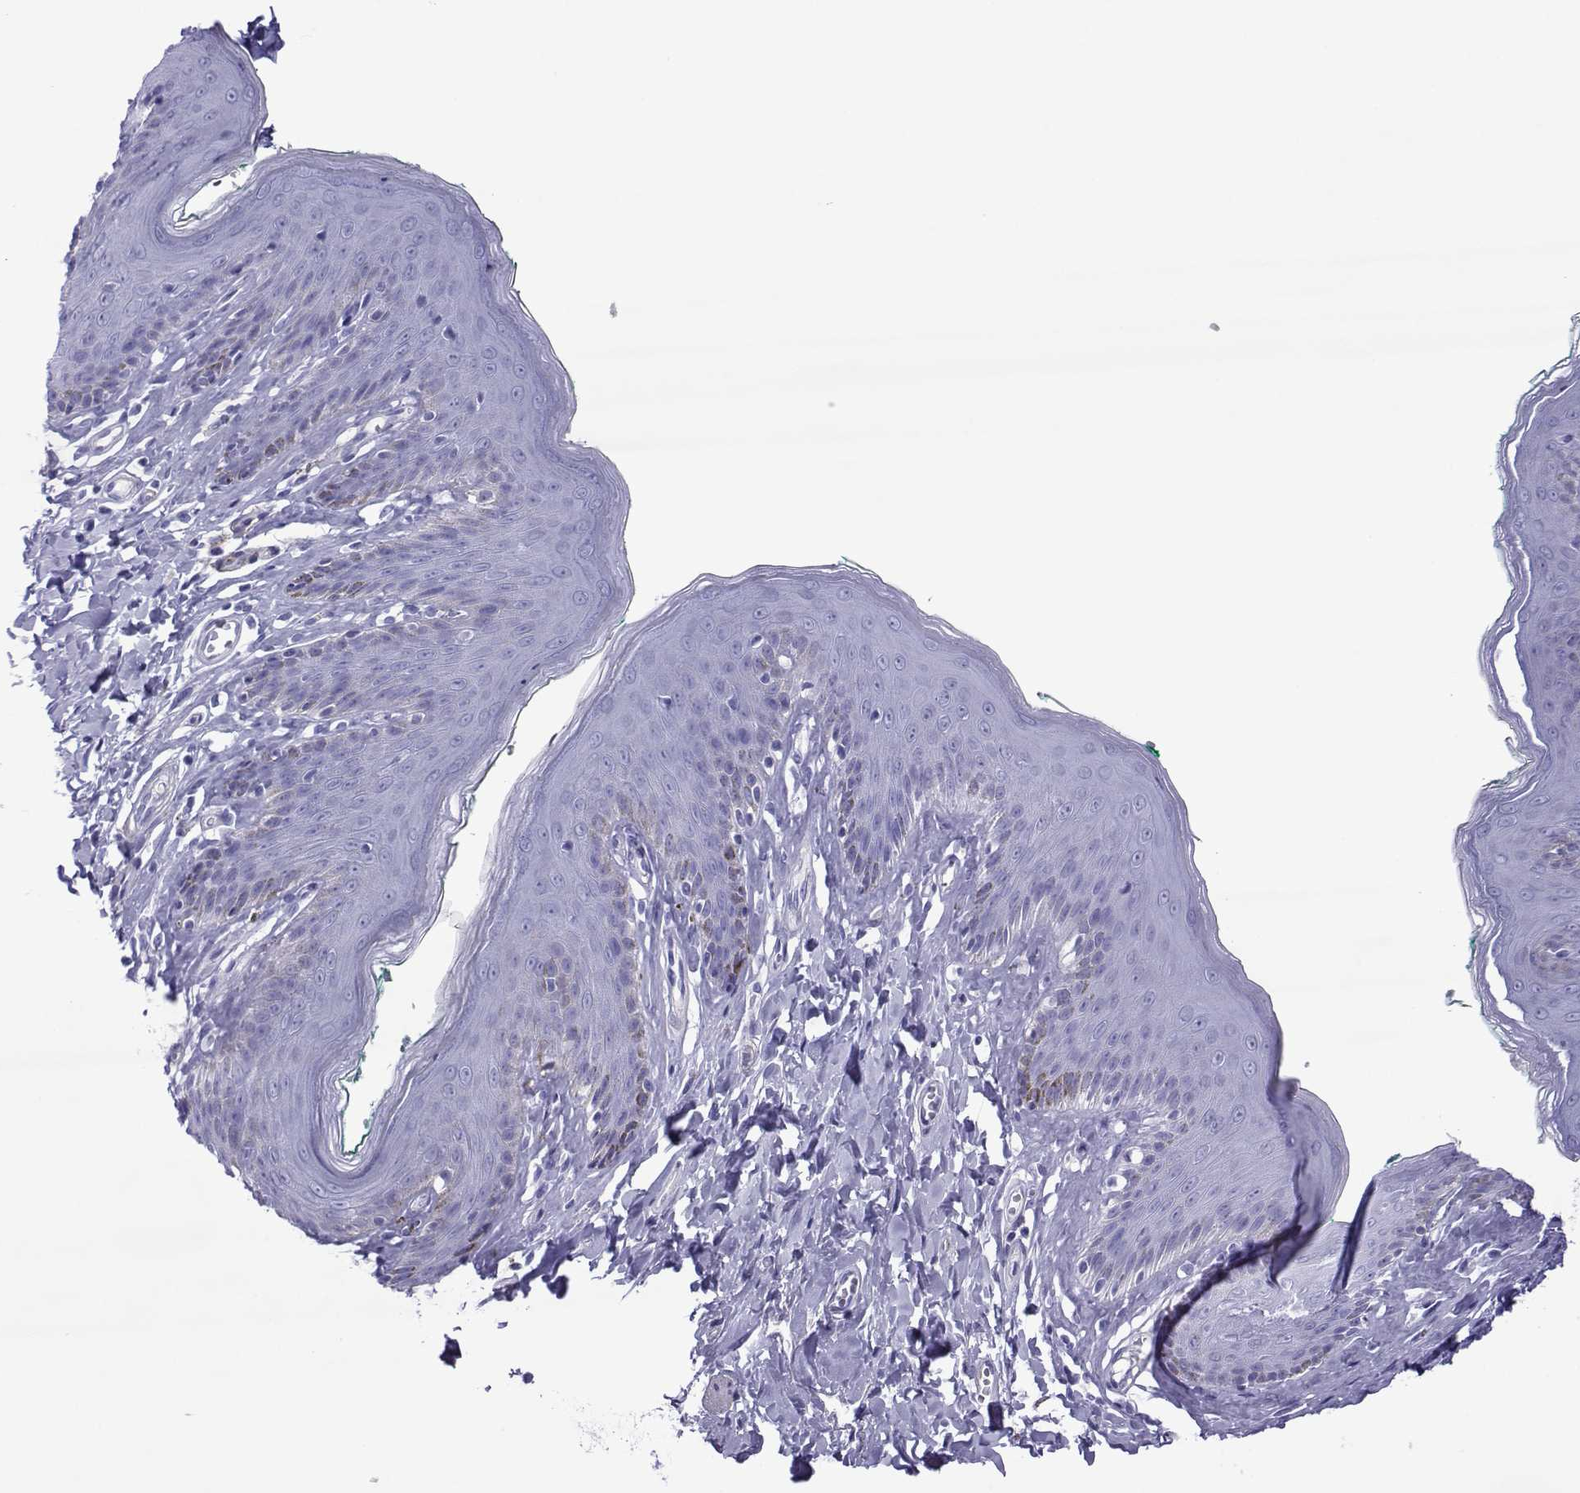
{"staining": {"intensity": "negative", "quantity": "none", "location": "none"}, "tissue": "skin", "cell_type": "Epidermal cells", "image_type": "normal", "snomed": [{"axis": "morphology", "description": "Normal tissue, NOS"}, {"axis": "topography", "description": "Vulva"}], "caption": "IHC of benign skin reveals no positivity in epidermal cells. Nuclei are stained in blue.", "gene": "SPANXA1", "patient": {"sex": "female", "age": 66}}